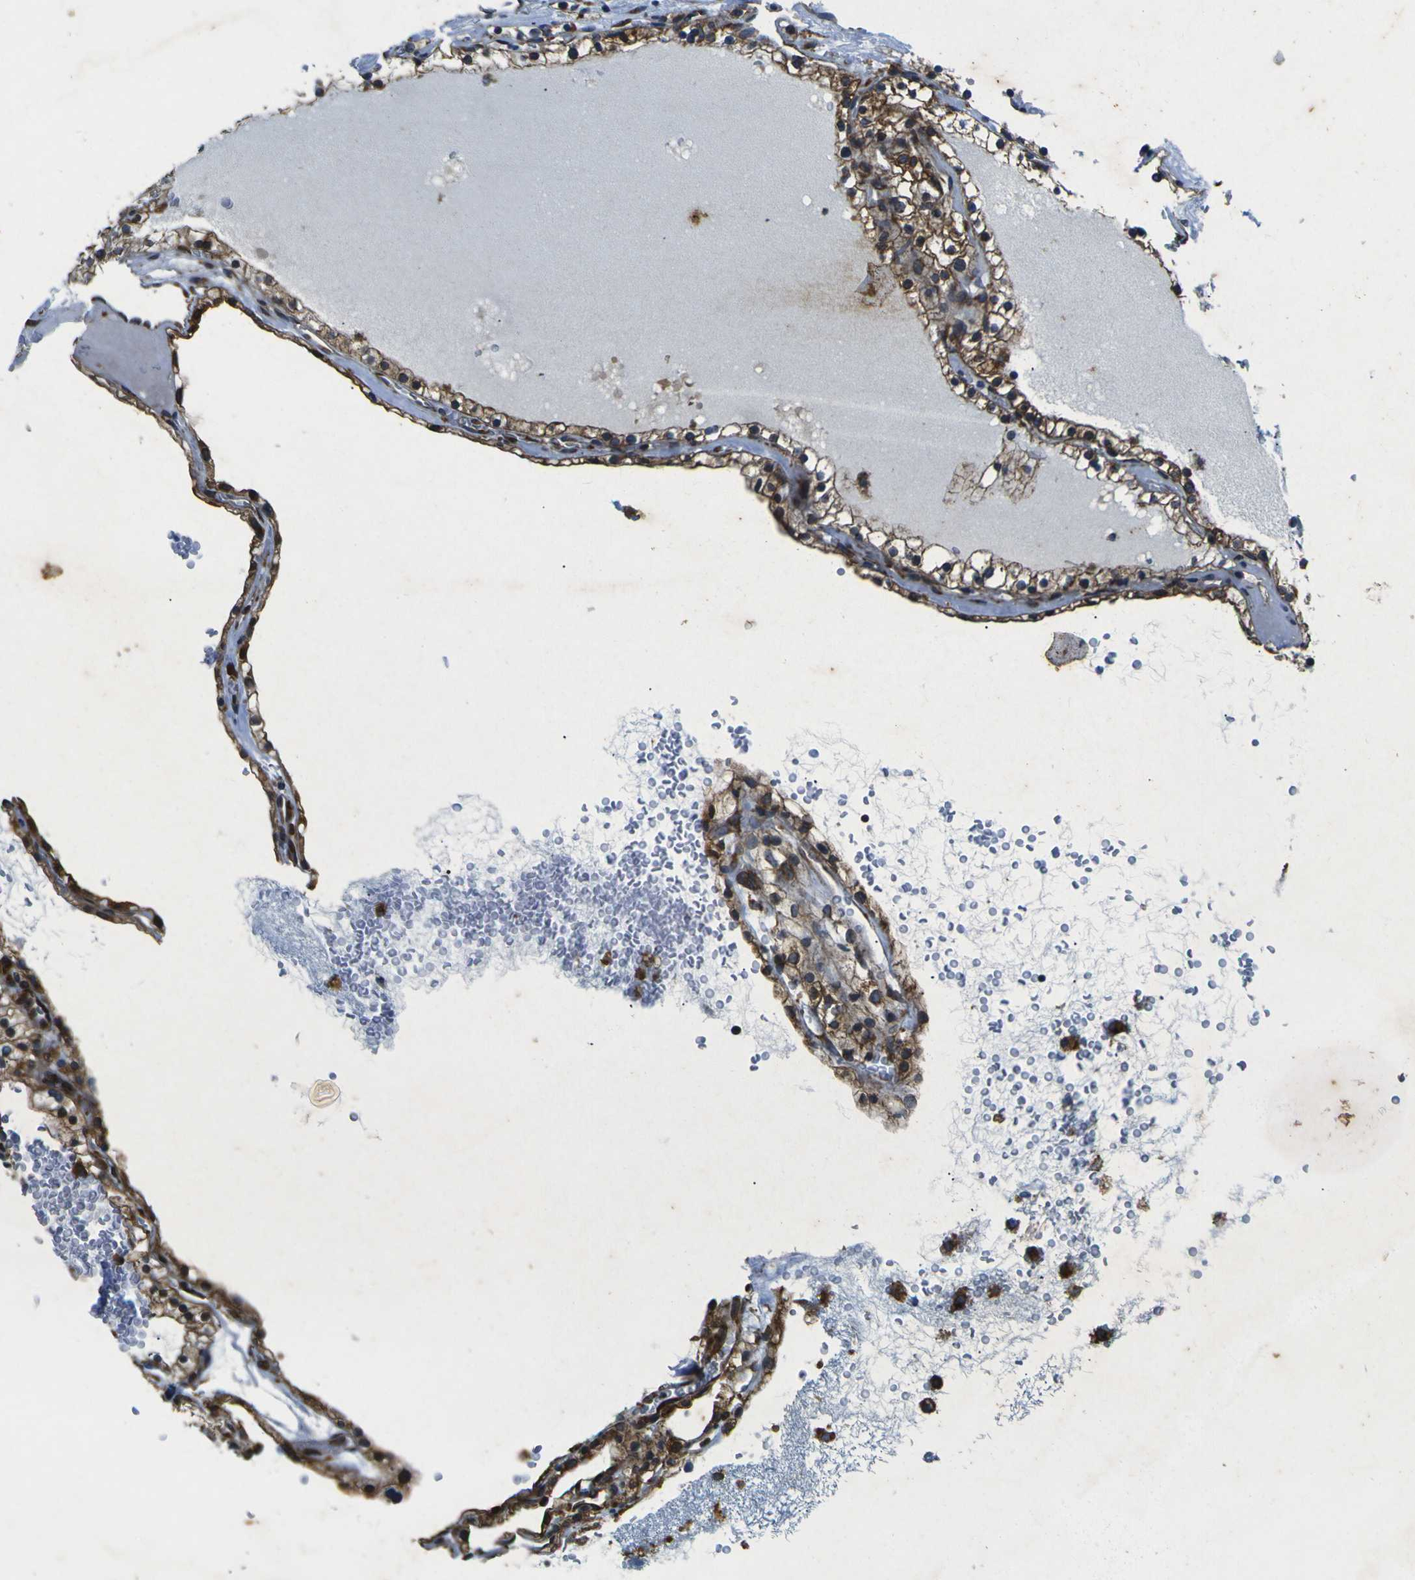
{"staining": {"intensity": "strong", "quantity": ">75%", "location": "cytoplasmic/membranous"}, "tissue": "renal cancer", "cell_type": "Tumor cells", "image_type": "cancer", "snomed": [{"axis": "morphology", "description": "Adenocarcinoma, NOS"}, {"axis": "topography", "description": "Kidney"}], "caption": "Human renal cancer (adenocarcinoma) stained for a protein (brown) exhibits strong cytoplasmic/membranous positive expression in approximately >75% of tumor cells.", "gene": "RPSA", "patient": {"sex": "female", "age": 41}}